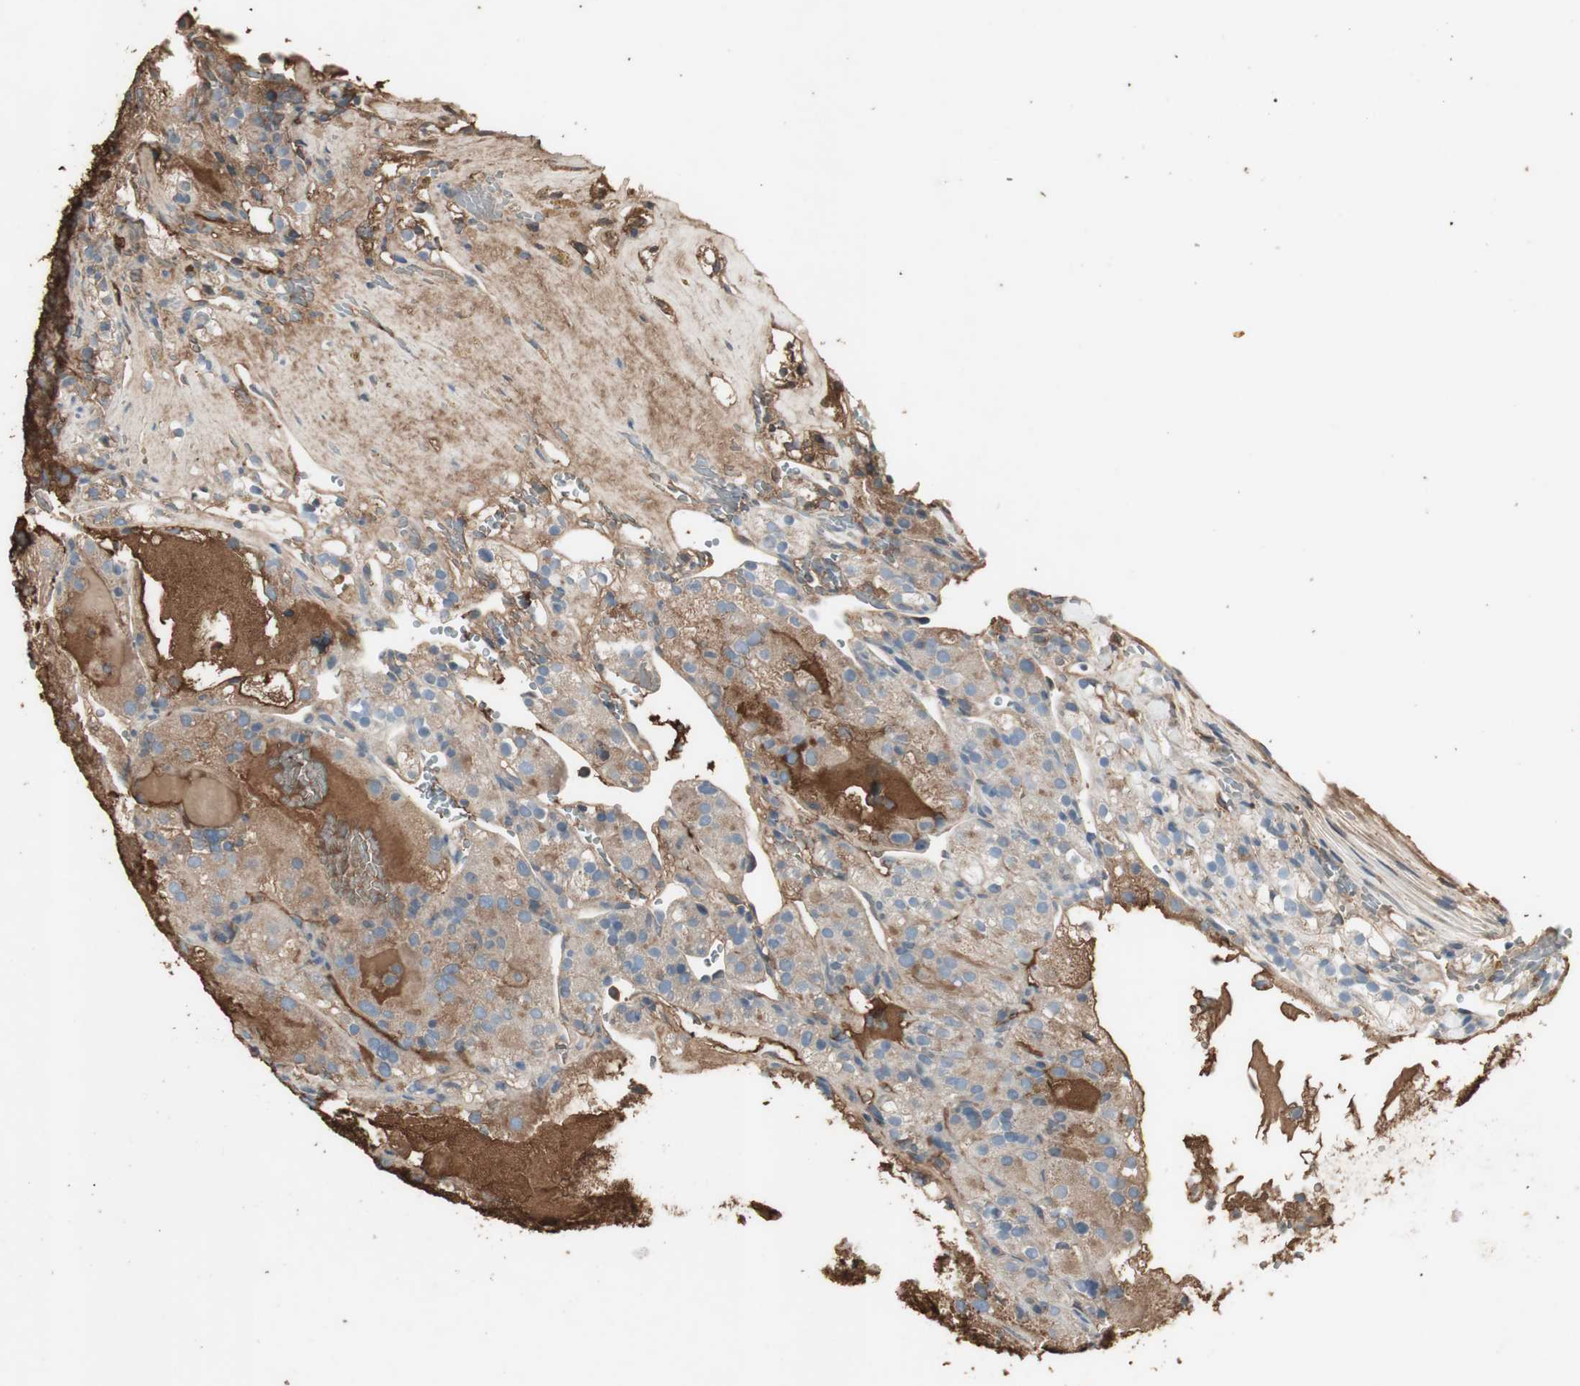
{"staining": {"intensity": "weak", "quantity": ">75%", "location": "cytoplasmic/membranous"}, "tissue": "renal cancer", "cell_type": "Tumor cells", "image_type": "cancer", "snomed": [{"axis": "morphology", "description": "Normal tissue, NOS"}, {"axis": "morphology", "description": "Adenocarcinoma, NOS"}, {"axis": "topography", "description": "Kidney"}], "caption": "Immunohistochemistry (IHC) photomicrograph of neoplastic tissue: renal cancer (adenocarcinoma) stained using IHC shows low levels of weak protein expression localized specifically in the cytoplasmic/membranous of tumor cells, appearing as a cytoplasmic/membranous brown color.", "gene": "MMP14", "patient": {"sex": "male", "age": 61}}